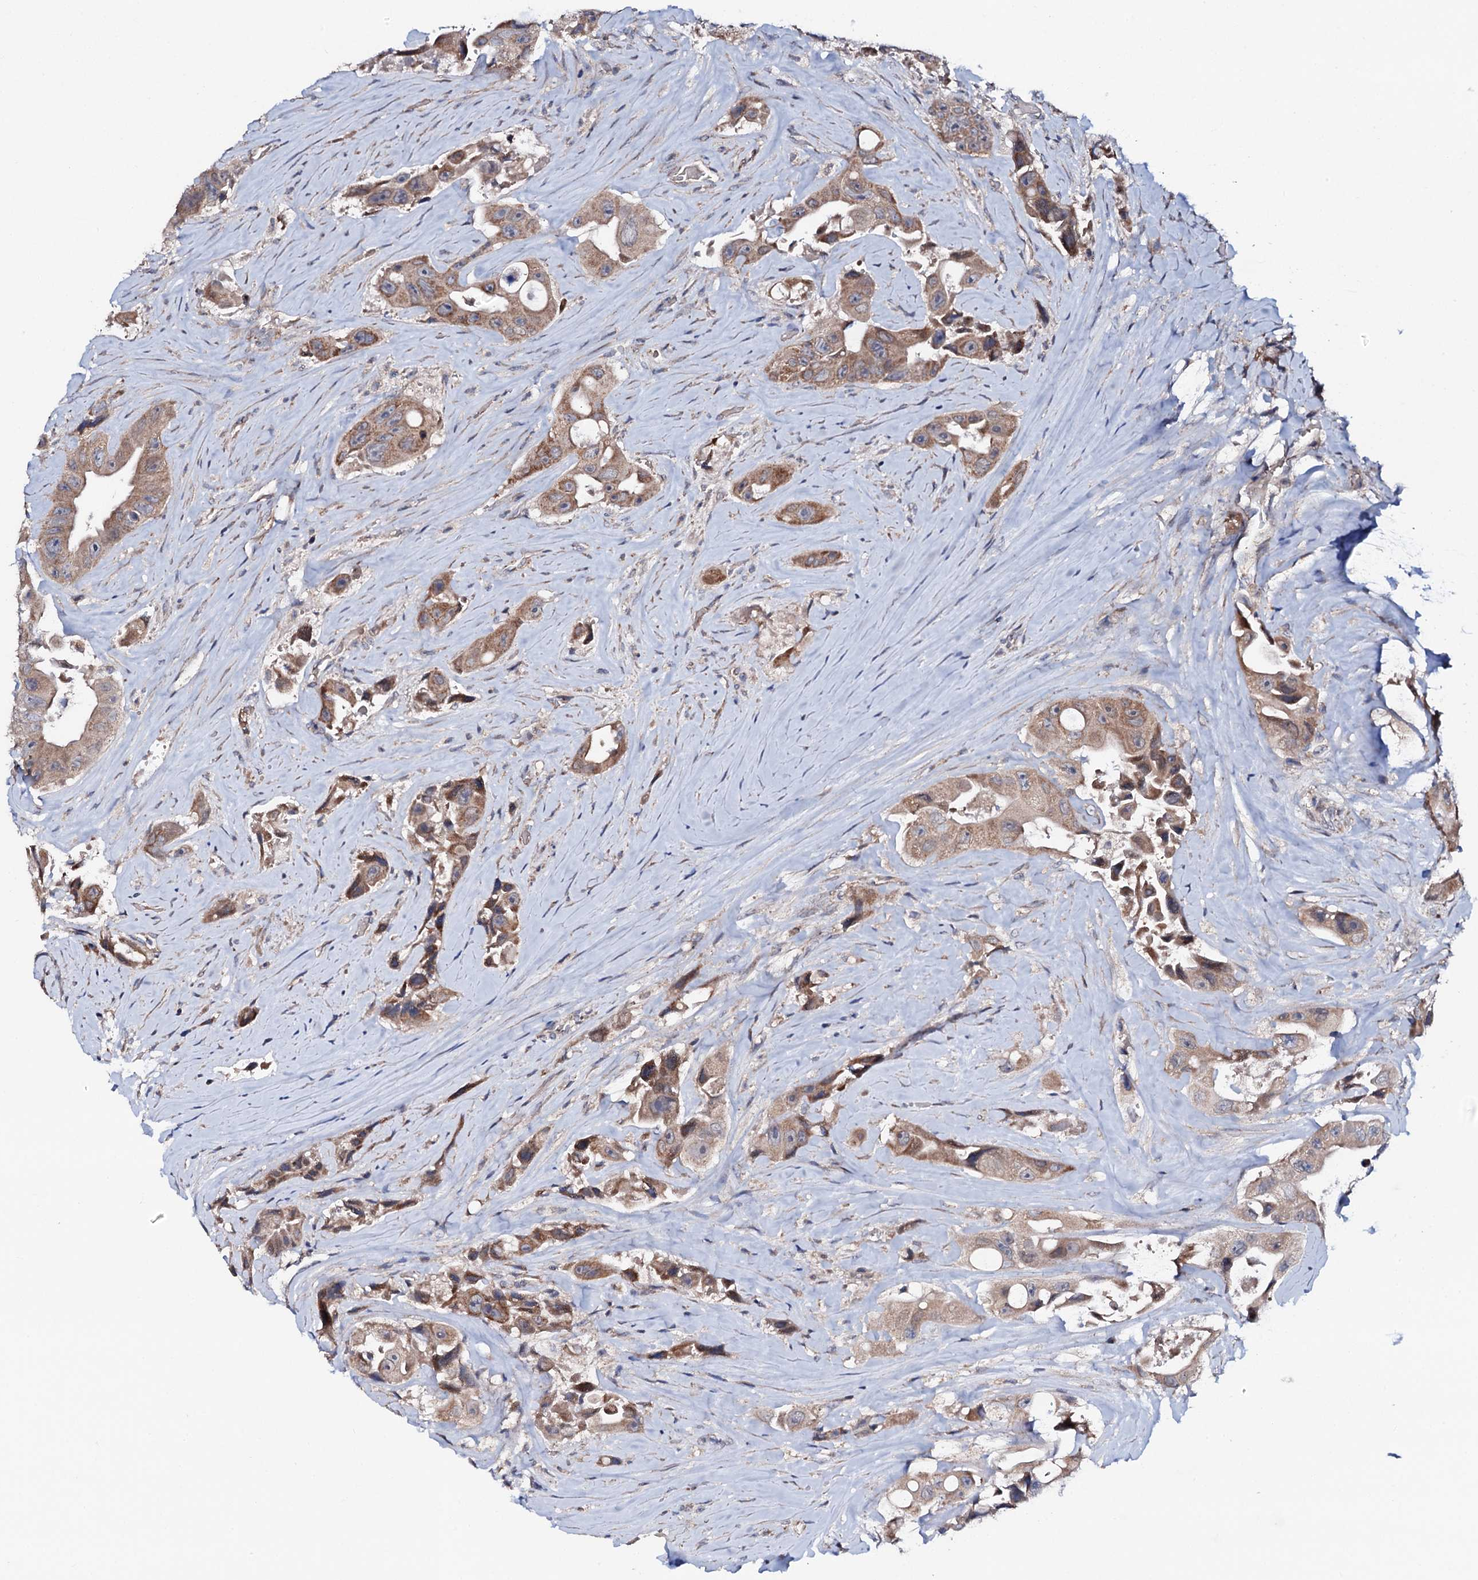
{"staining": {"intensity": "moderate", "quantity": ">75%", "location": "cytoplasmic/membranous"}, "tissue": "colorectal cancer", "cell_type": "Tumor cells", "image_type": "cancer", "snomed": [{"axis": "morphology", "description": "Adenocarcinoma, NOS"}, {"axis": "topography", "description": "Colon"}], "caption": "Brown immunohistochemical staining in colorectal cancer displays moderate cytoplasmic/membranous positivity in about >75% of tumor cells. (DAB = brown stain, brightfield microscopy at high magnification).", "gene": "PPP1R3D", "patient": {"sex": "female", "age": 46}}